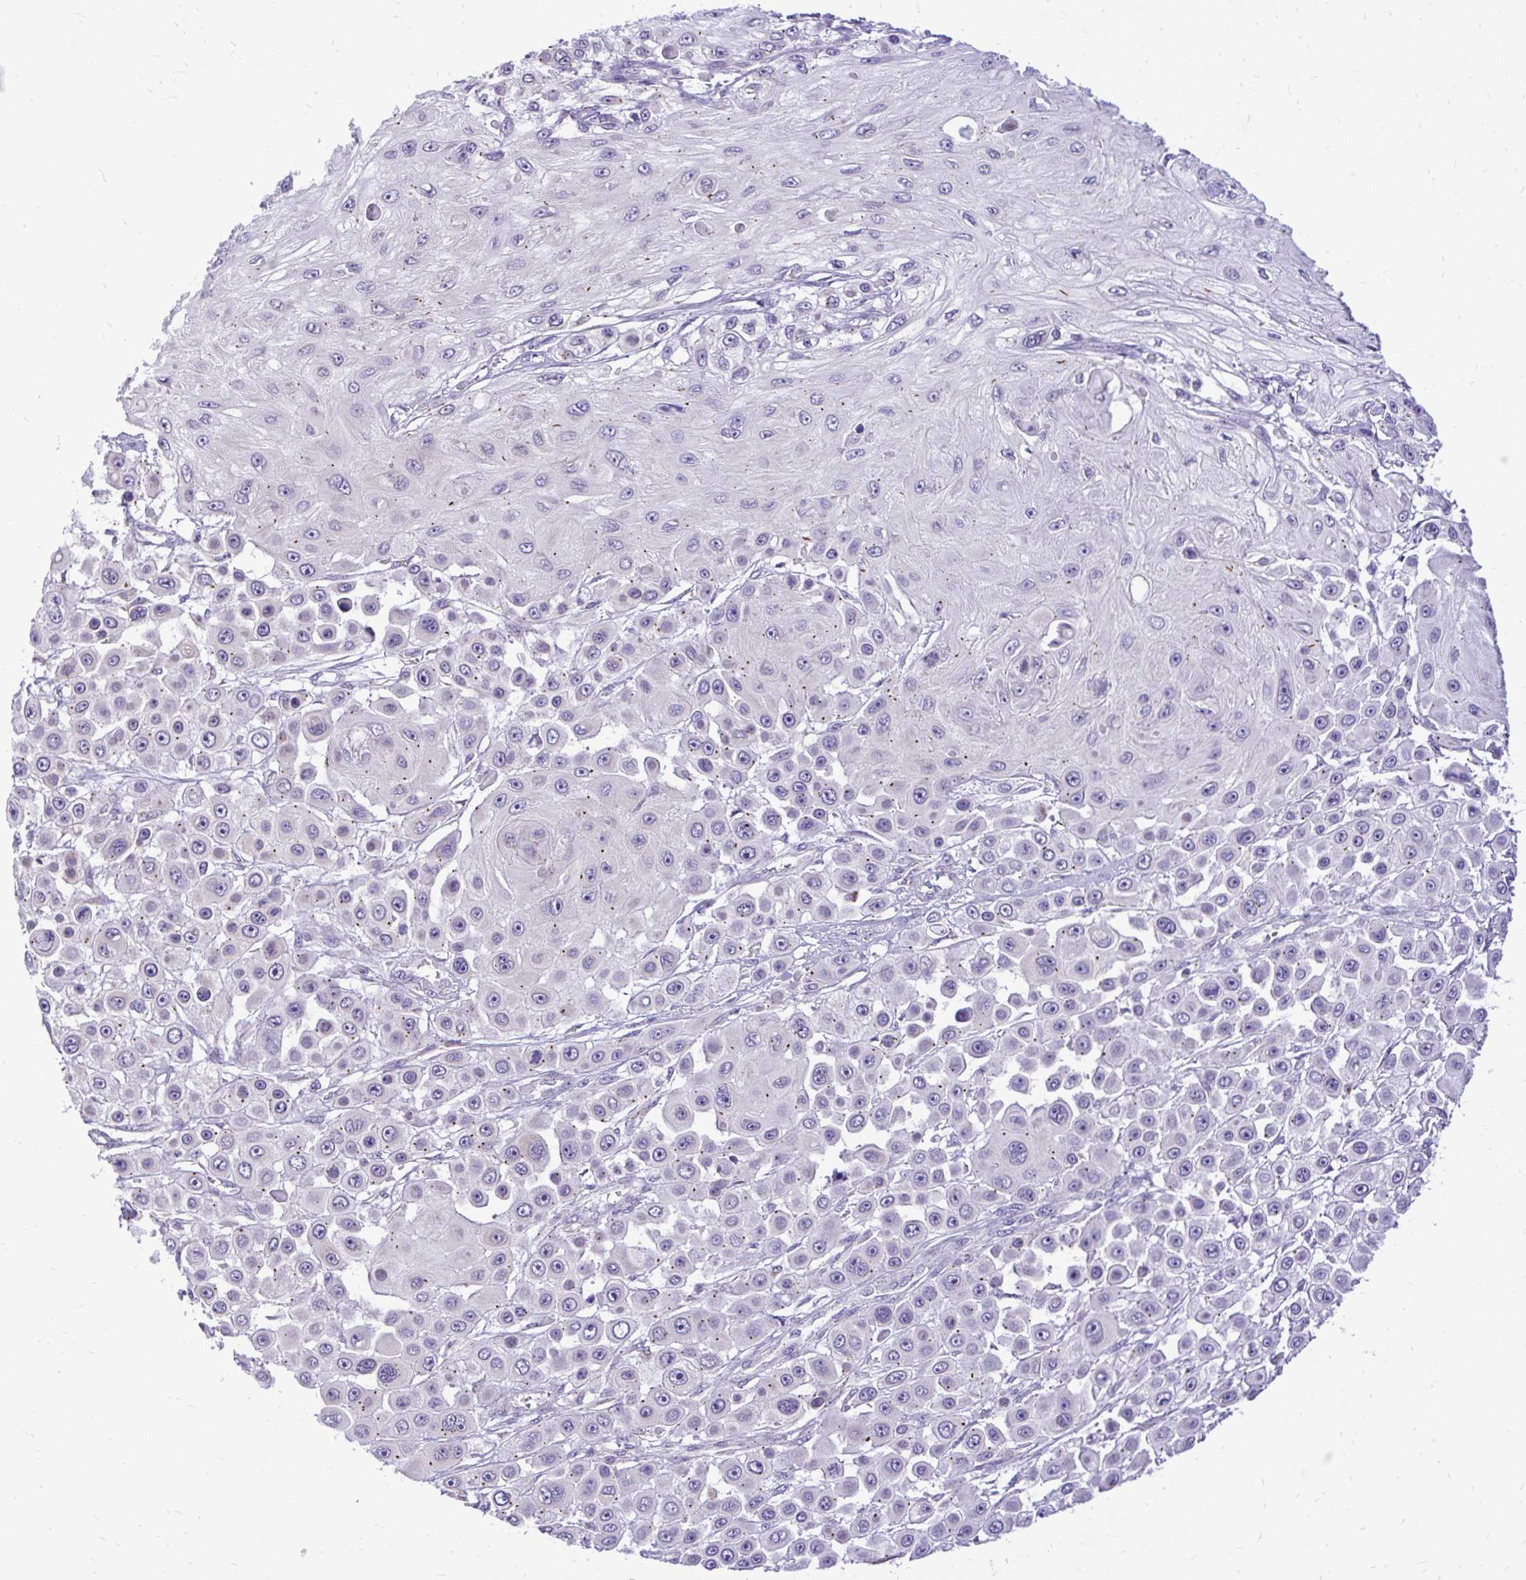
{"staining": {"intensity": "weak", "quantity": "25%-75%", "location": "cytoplasmic/membranous"}, "tissue": "skin cancer", "cell_type": "Tumor cells", "image_type": "cancer", "snomed": [{"axis": "morphology", "description": "Squamous cell carcinoma, NOS"}, {"axis": "topography", "description": "Skin"}], "caption": "This histopathology image demonstrates immunohistochemistry (IHC) staining of skin squamous cell carcinoma, with low weak cytoplasmic/membranous staining in about 25%-75% of tumor cells.", "gene": "CEACAM18", "patient": {"sex": "male", "age": 67}}